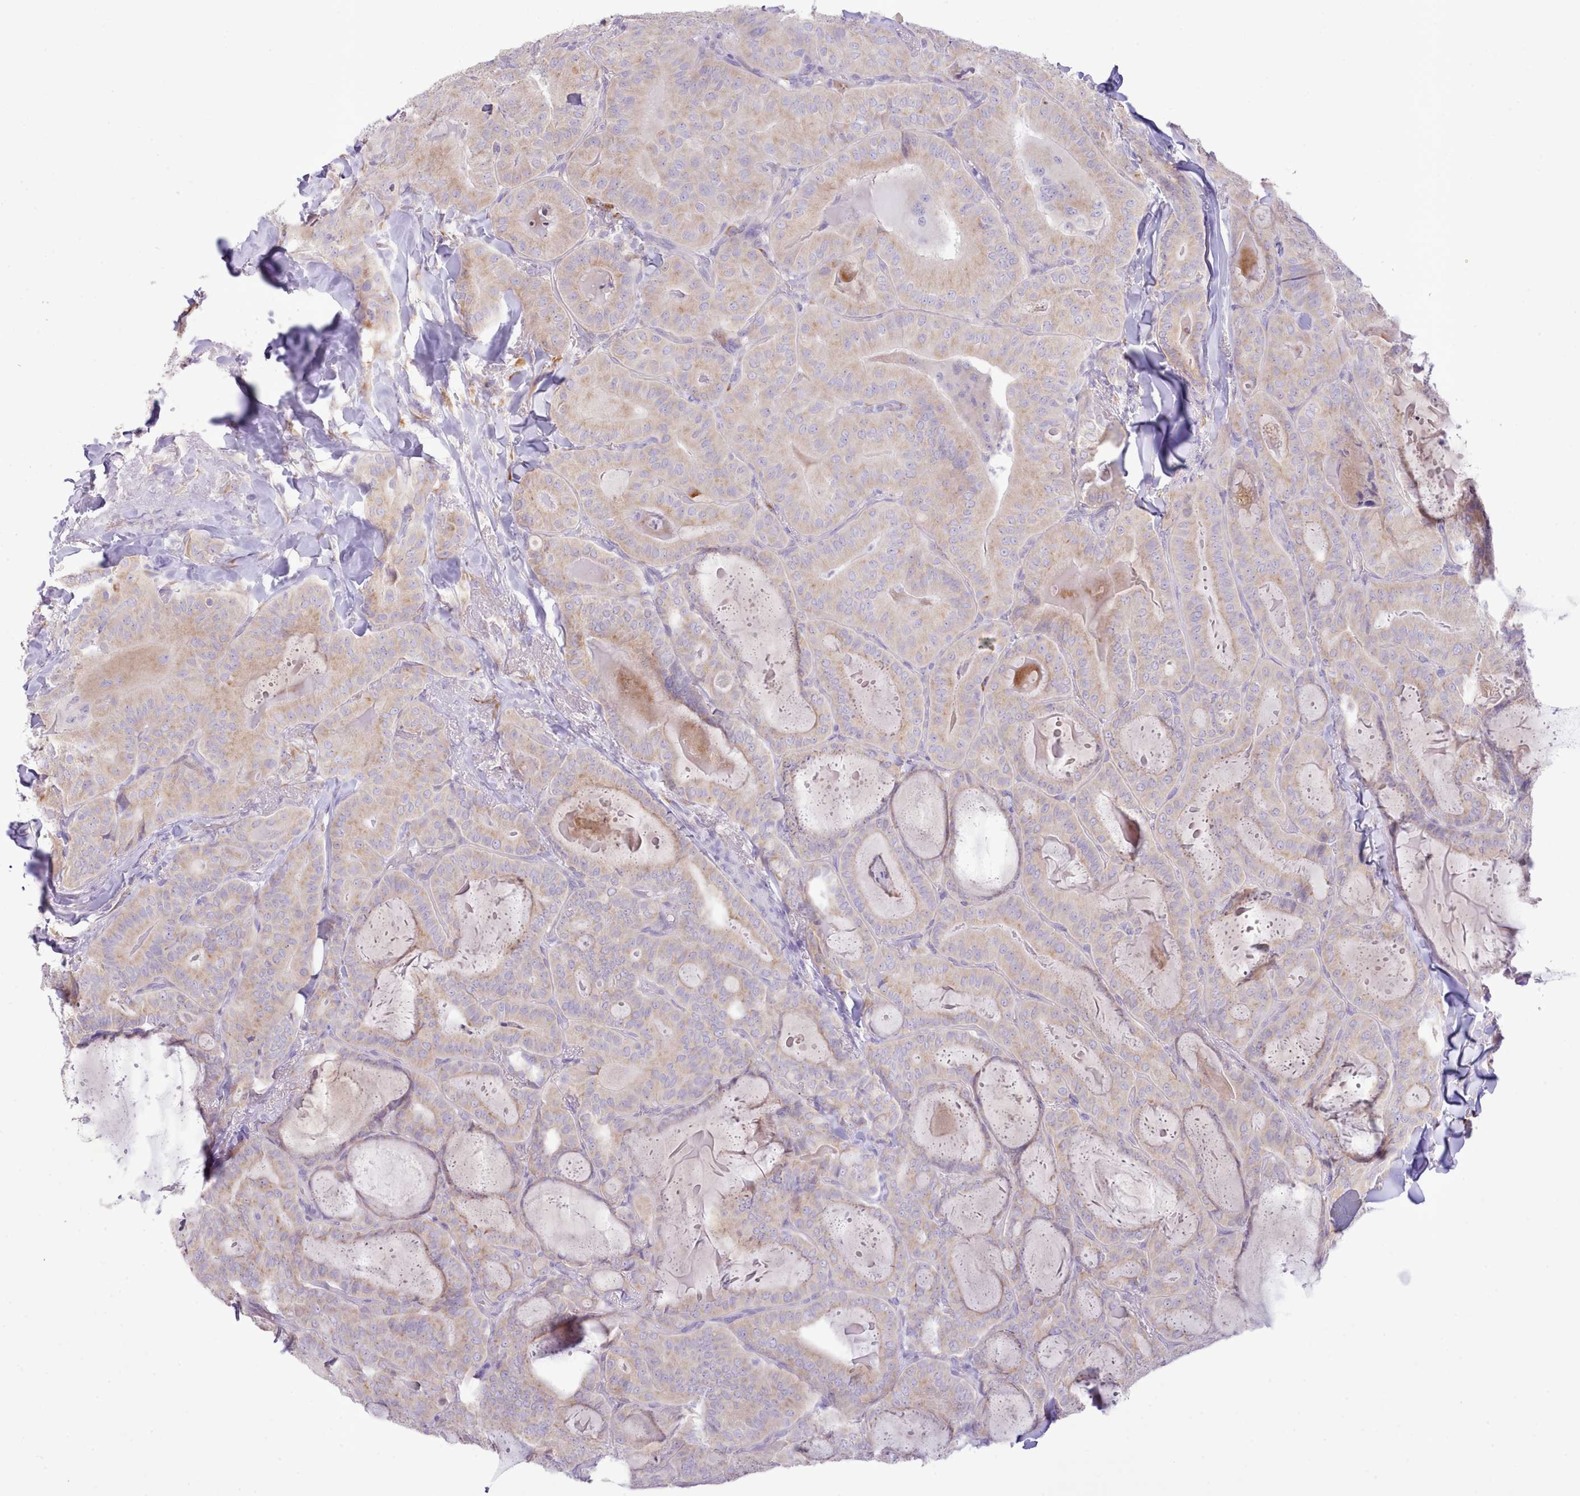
{"staining": {"intensity": "moderate", "quantity": "<25%", "location": "cytoplasmic/membranous"}, "tissue": "thyroid cancer", "cell_type": "Tumor cells", "image_type": "cancer", "snomed": [{"axis": "morphology", "description": "Papillary adenocarcinoma, NOS"}, {"axis": "topography", "description": "Thyroid gland"}], "caption": "Thyroid cancer (papillary adenocarcinoma) stained for a protein (brown) reveals moderate cytoplasmic/membranous positive staining in about <25% of tumor cells.", "gene": "CCL1", "patient": {"sex": "female", "age": 68}}